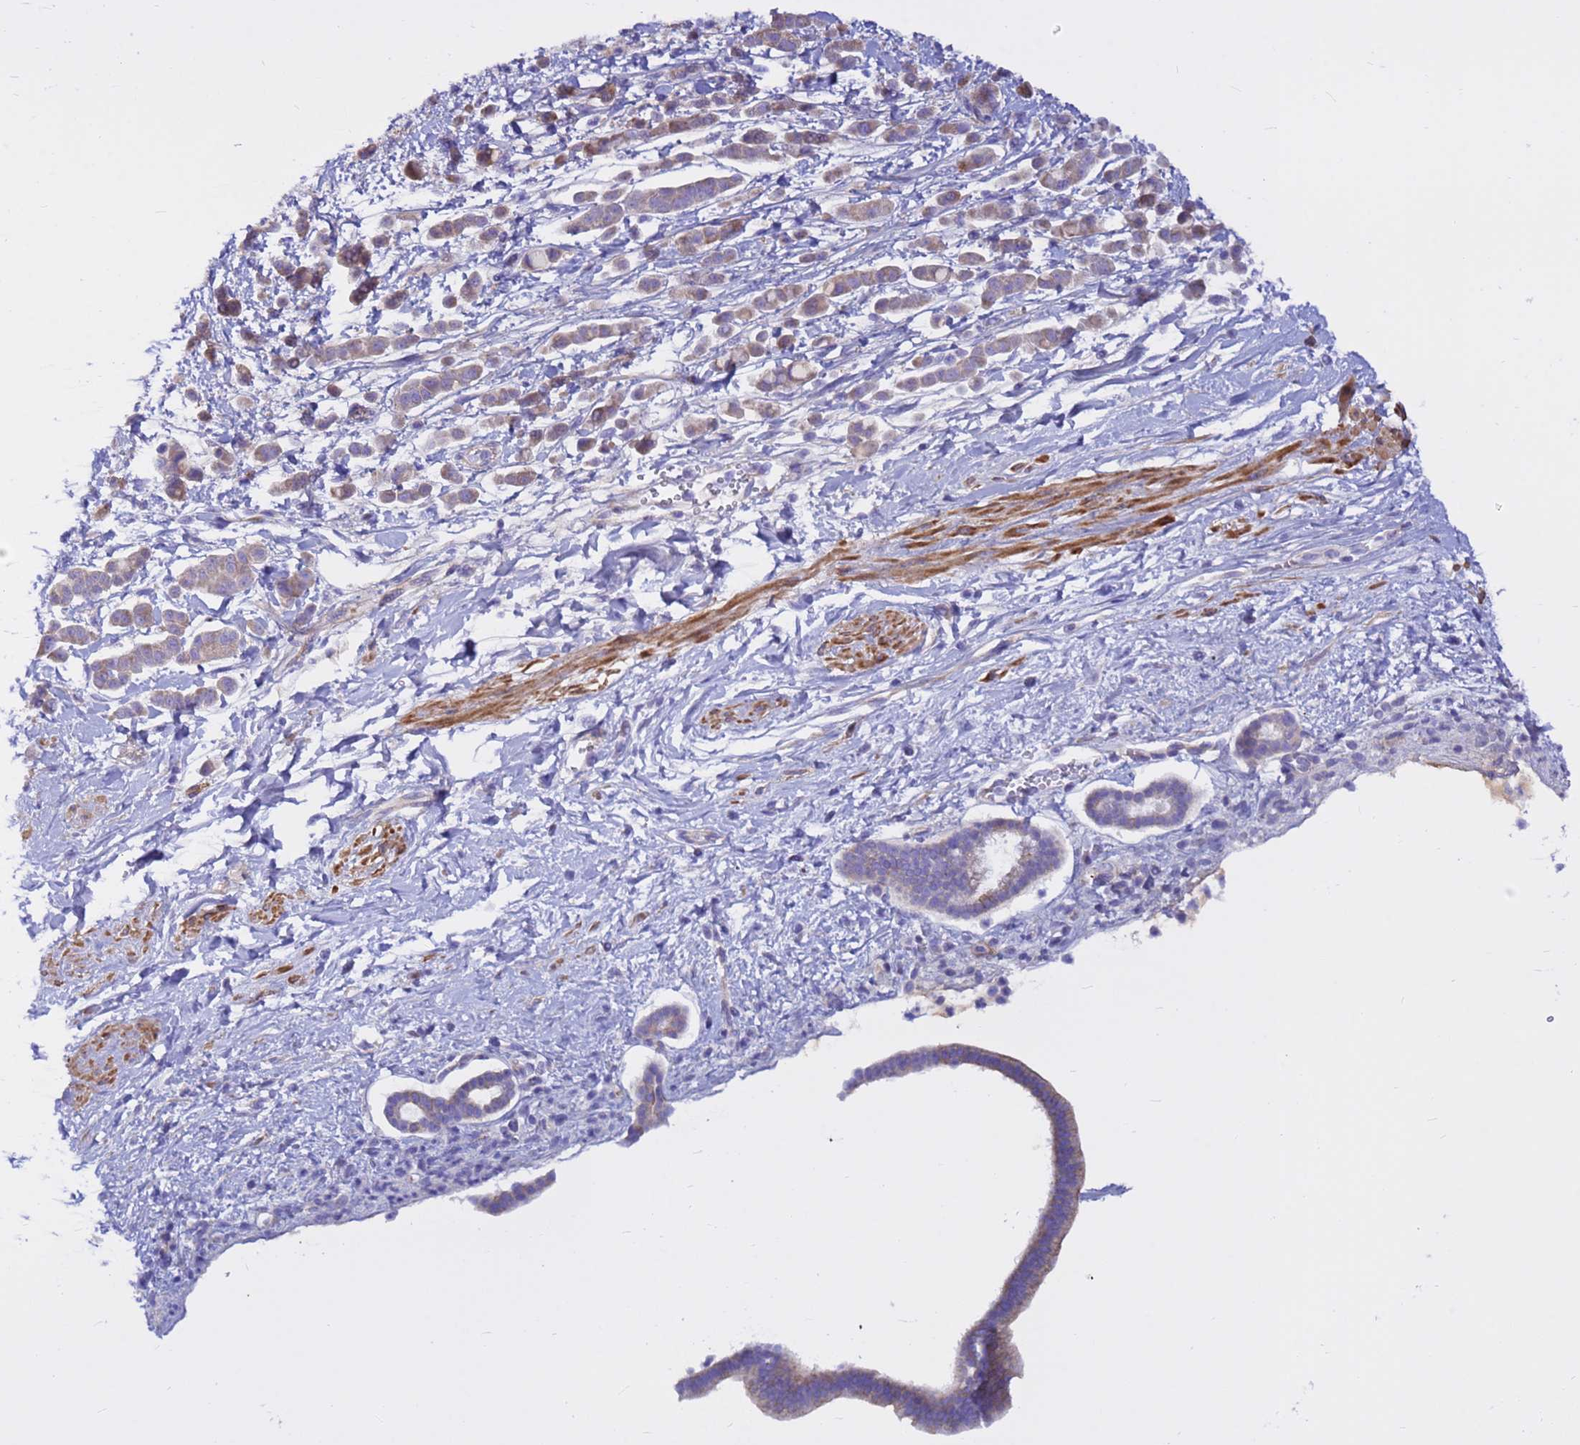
{"staining": {"intensity": "weak", "quantity": "25%-75%", "location": "cytoplasmic/membranous"}, "tissue": "pancreatic cancer", "cell_type": "Tumor cells", "image_type": "cancer", "snomed": [{"axis": "morphology", "description": "Normal tissue, NOS"}, {"axis": "morphology", "description": "Adenocarcinoma, NOS"}, {"axis": "topography", "description": "Pancreas"}], "caption": "This micrograph exhibits IHC staining of human pancreatic cancer, with low weak cytoplasmic/membranous positivity in about 25%-75% of tumor cells.", "gene": "CRHBP", "patient": {"sex": "female", "age": 64}}